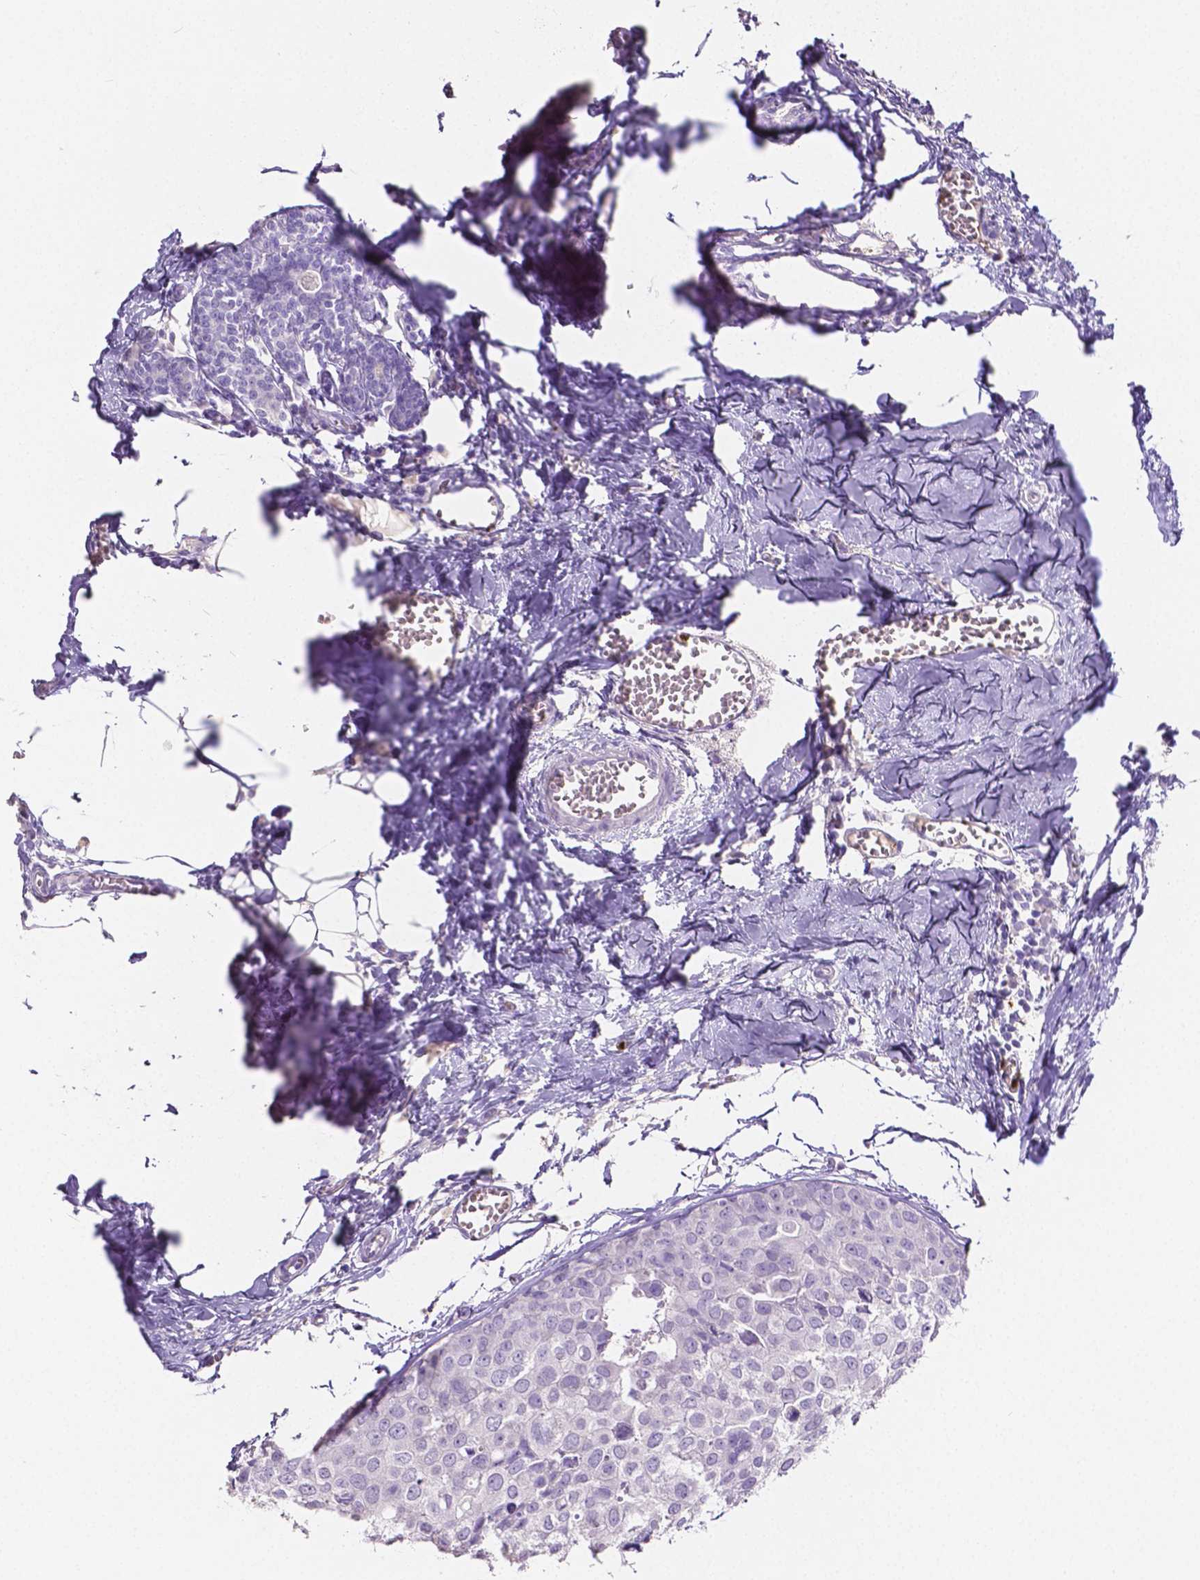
{"staining": {"intensity": "negative", "quantity": "none", "location": "none"}, "tissue": "breast cancer", "cell_type": "Tumor cells", "image_type": "cancer", "snomed": [{"axis": "morphology", "description": "Duct carcinoma"}, {"axis": "topography", "description": "Breast"}], "caption": "This is an immunohistochemistry histopathology image of intraductal carcinoma (breast). There is no positivity in tumor cells.", "gene": "MMP9", "patient": {"sex": "female", "age": 38}}